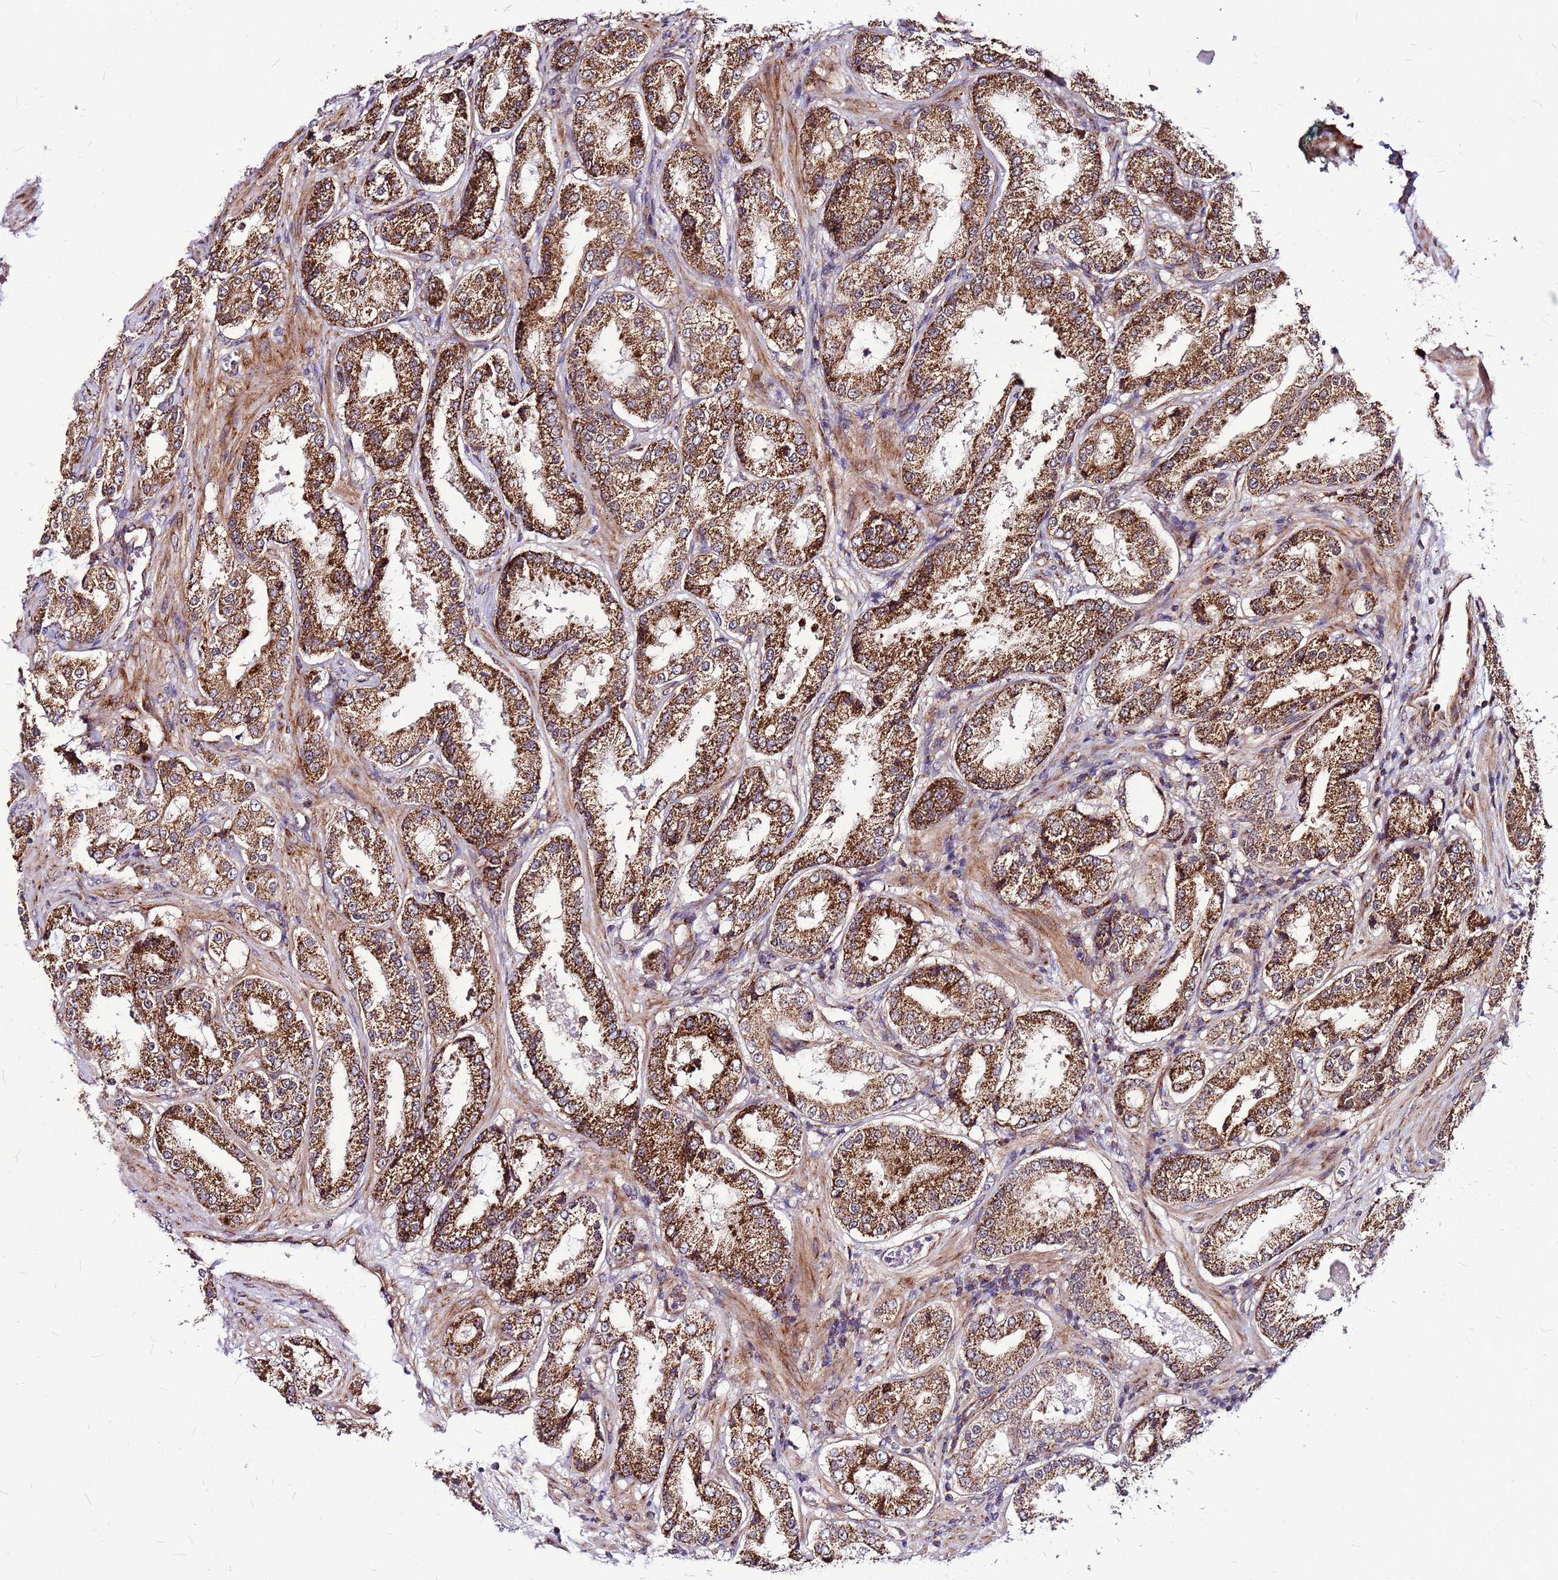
{"staining": {"intensity": "strong", "quantity": ">75%", "location": "cytoplasmic/membranous"}, "tissue": "prostate cancer", "cell_type": "Tumor cells", "image_type": "cancer", "snomed": [{"axis": "morphology", "description": "Adenocarcinoma, Low grade"}, {"axis": "topography", "description": "Prostate"}], "caption": "A high-resolution micrograph shows immunohistochemistry staining of prostate cancer, which shows strong cytoplasmic/membranous positivity in about >75% of tumor cells.", "gene": "OR51T1", "patient": {"sex": "male", "age": 59}}